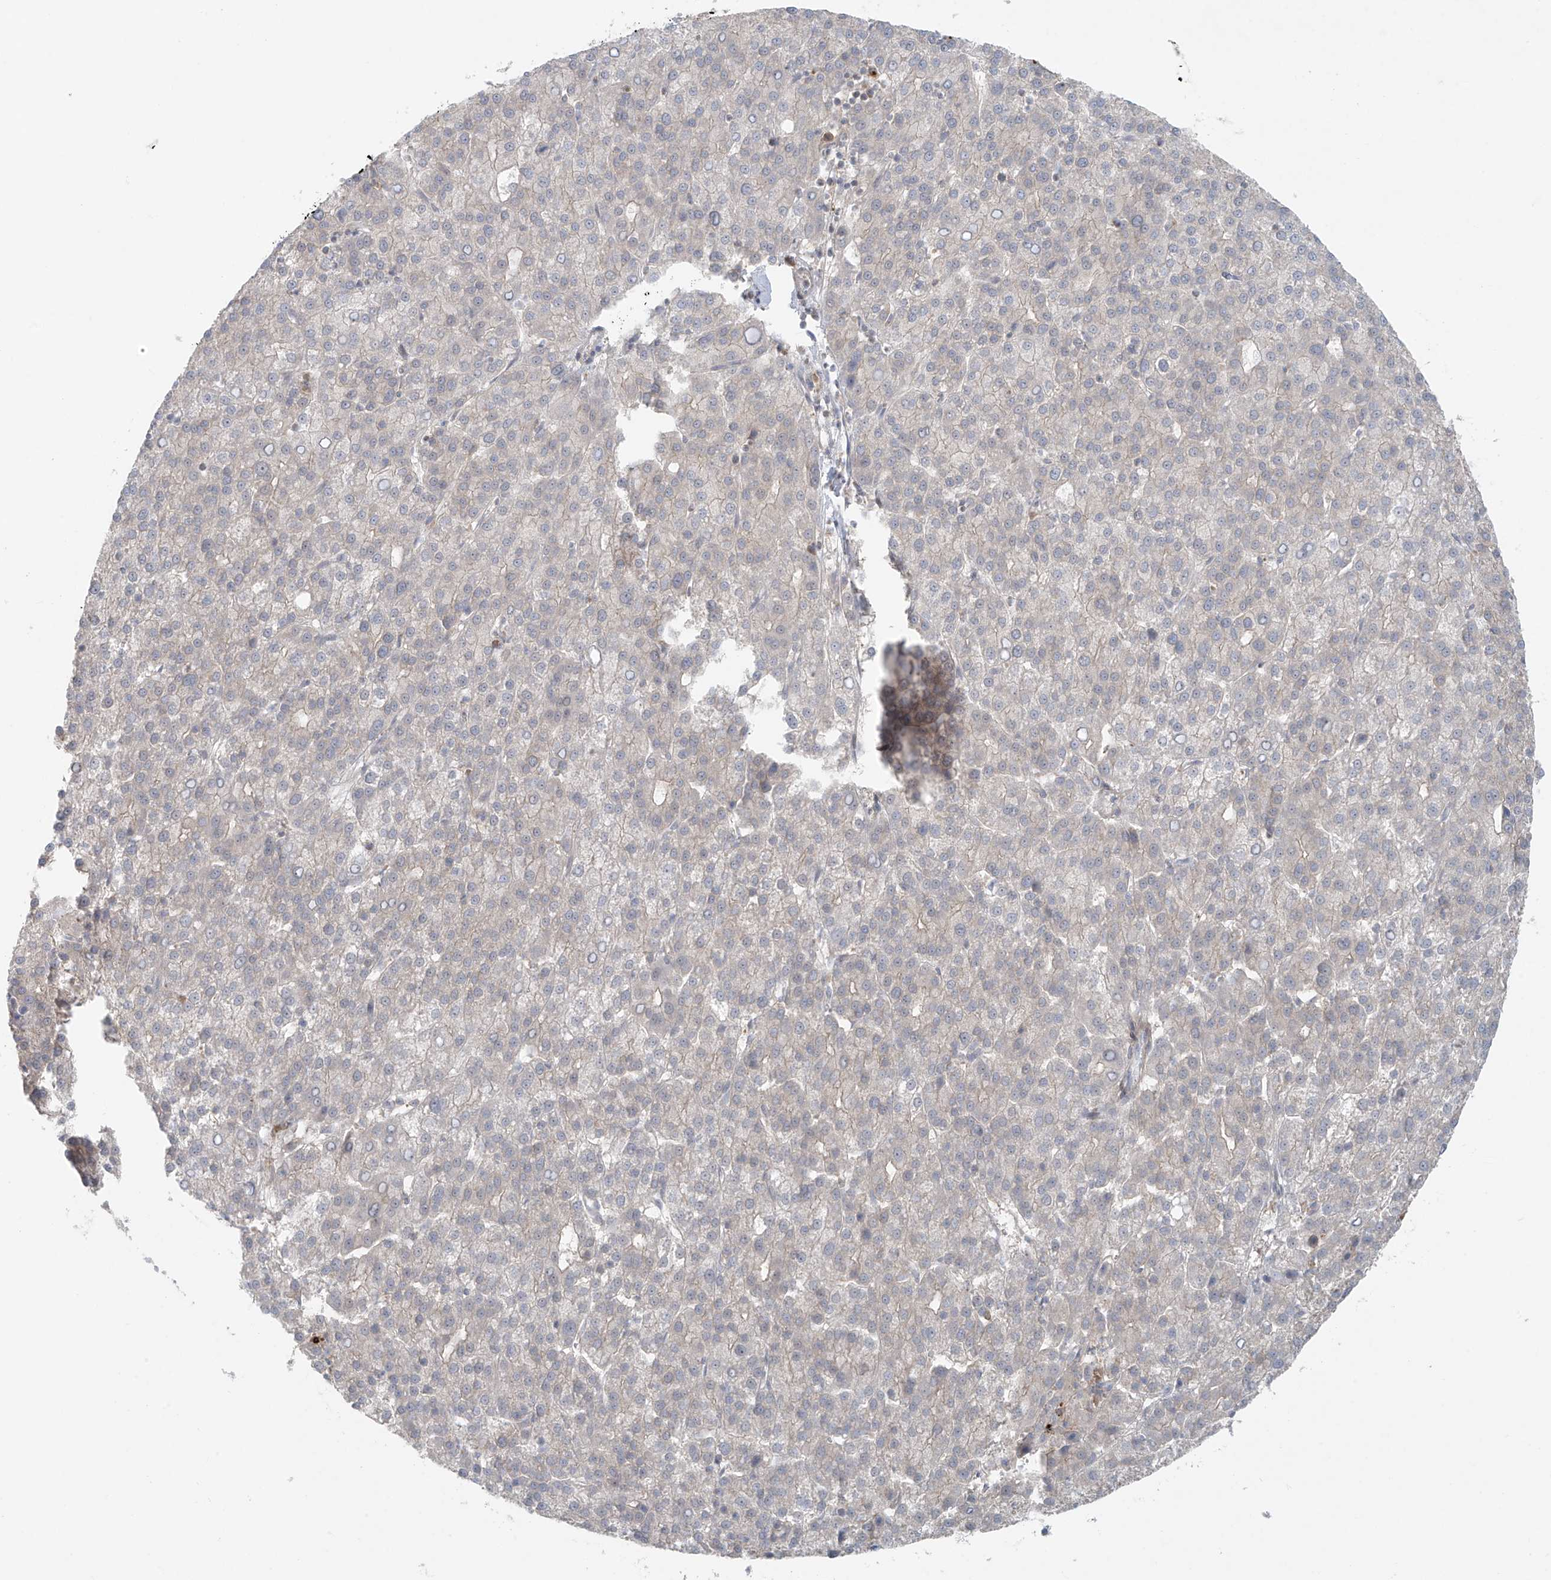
{"staining": {"intensity": "negative", "quantity": "none", "location": "none"}, "tissue": "liver cancer", "cell_type": "Tumor cells", "image_type": "cancer", "snomed": [{"axis": "morphology", "description": "Carcinoma, Hepatocellular, NOS"}, {"axis": "topography", "description": "Liver"}], "caption": "Protein analysis of liver cancer exhibits no significant expression in tumor cells.", "gene": "PPAT", "patient": {"sex": "female", "age": 58}}